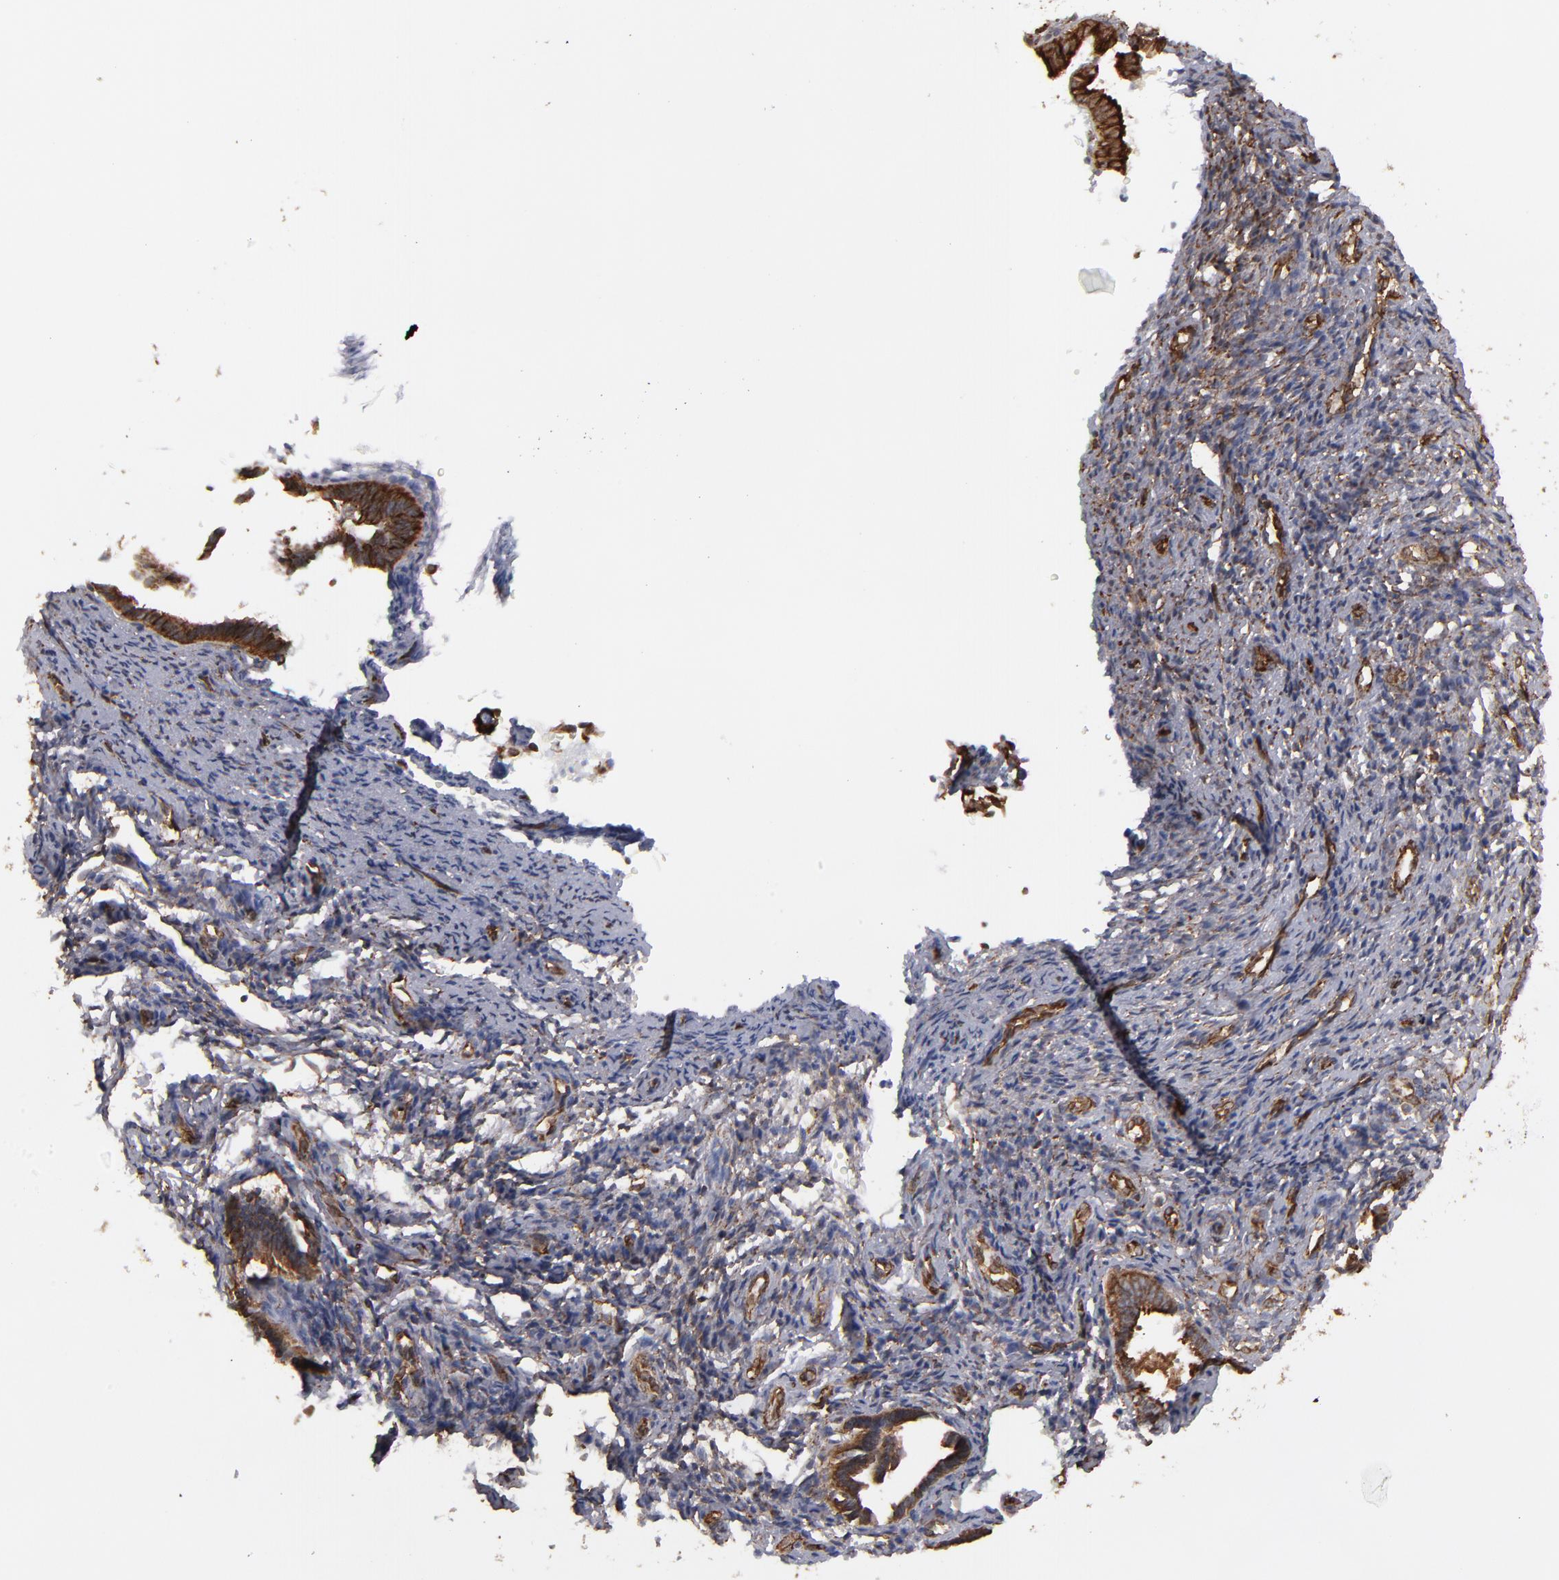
{"staining": {"intensity": "moderate", "quantity": ">75%", "location": "cytoplasmic/membranous"}, "tissue": "endometrium", "cell_type": "Cells in endometrial stroma", "image_type": "normal", "snomed": [{"axis": "morphology", "description": "Normal tissue, NOS"}, {"axis": "topography", "description": "Endometrium"}], "caption": "IHC histopathology image of unremarkable human endometrium stained for a protein (brown), which demonstrates medium levels of moderate cytoplasmic/membranous staining in approximately >75% of cells in endometrial stroma.", "gene": "KTN1", "patient": {"sex": "female", "age": 27}}